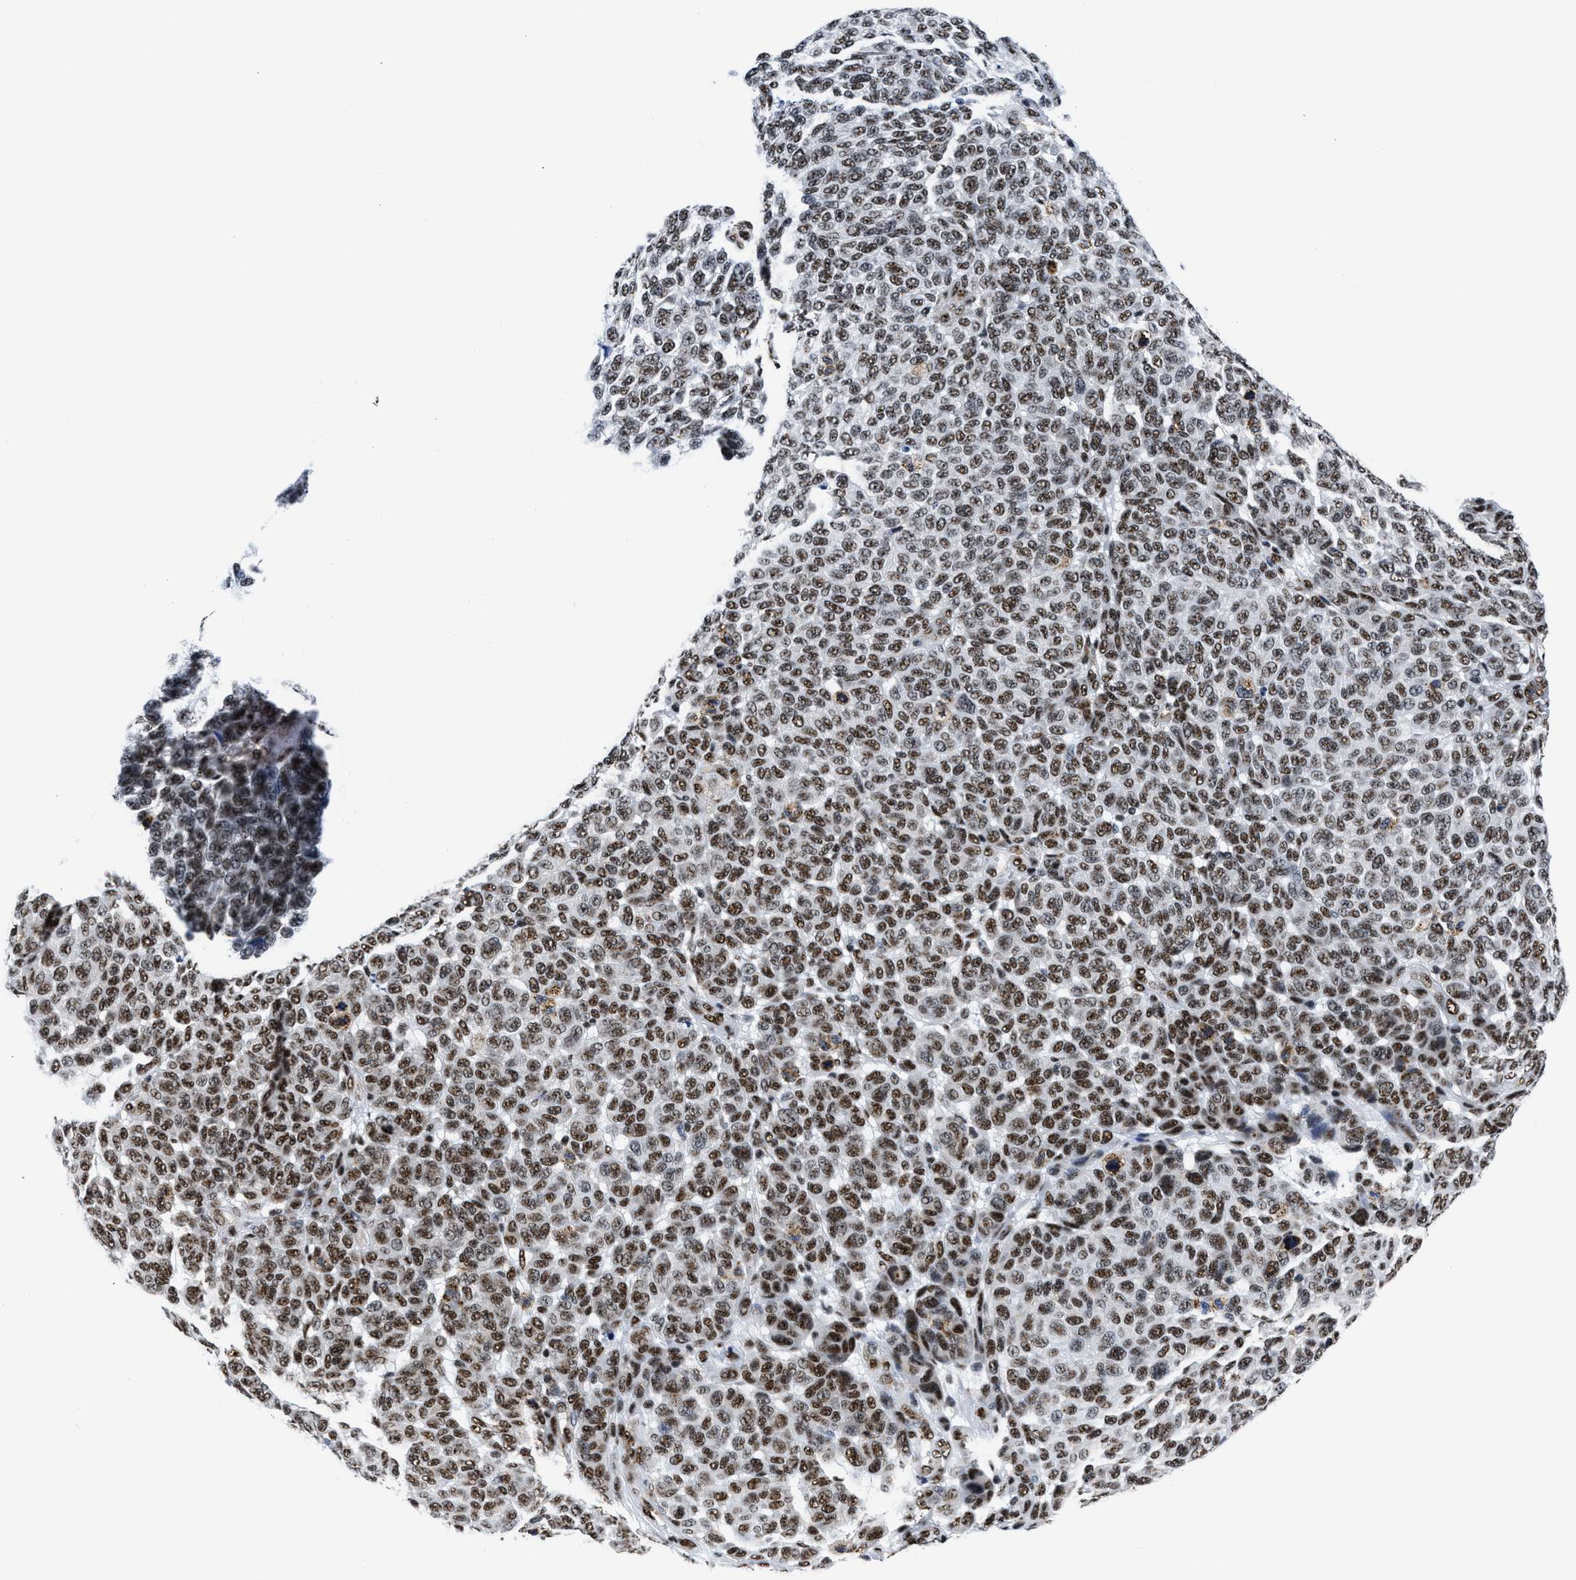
{"staining": {"intensity": "moderate", "quantity": ">75%", "location": "nuclear"}, "tissue": "melanoma", "cell_type": "Tumor cells", "image_type": "cancer", "snomed": [{"axis": "morphology", "description": "Malignant melanoma, NOS"}, {"axis": "topography", "description": "Skin"}], "caption": "Human malignant melanoma stained for a protein (brown) displays moderate nuclear positive expression in approximately >75% of tumor cells.", "gene": "RBM8A", "patient": {"sex": "male", "age": 59}}